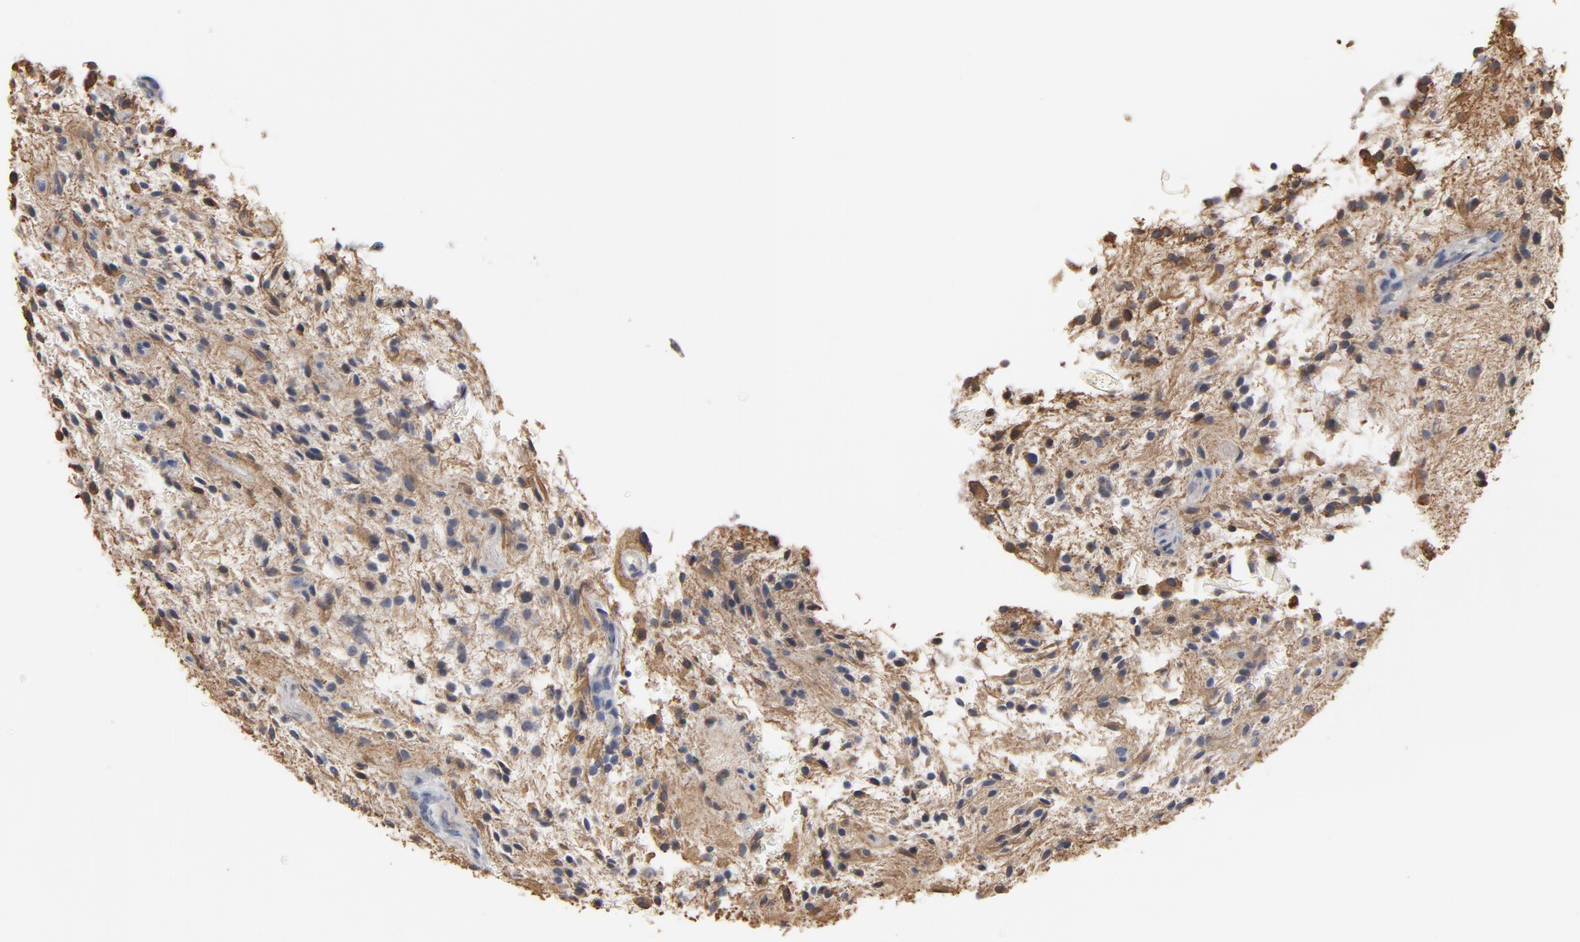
{"staining": {"intensity": "negative", "quantity": "none", "location": "none"}, "tissue": "glioma", "cell_type": "Tumor cells", "image_type": "cancer", "snomed": [{"axis": "morphology", "description": "Glioma, malignant, NOS"}, {"axis": "topography", "description": "Cerebellum"}], "caption": "This histopathology image is of glioma stained with immunohistochemistry to label a protein in brown with the nuclei are counter-stained blue. There is no expression in tumor cells.", "gene": "PPP1R1B", "patient": {"sex": "female", "age": 10}}